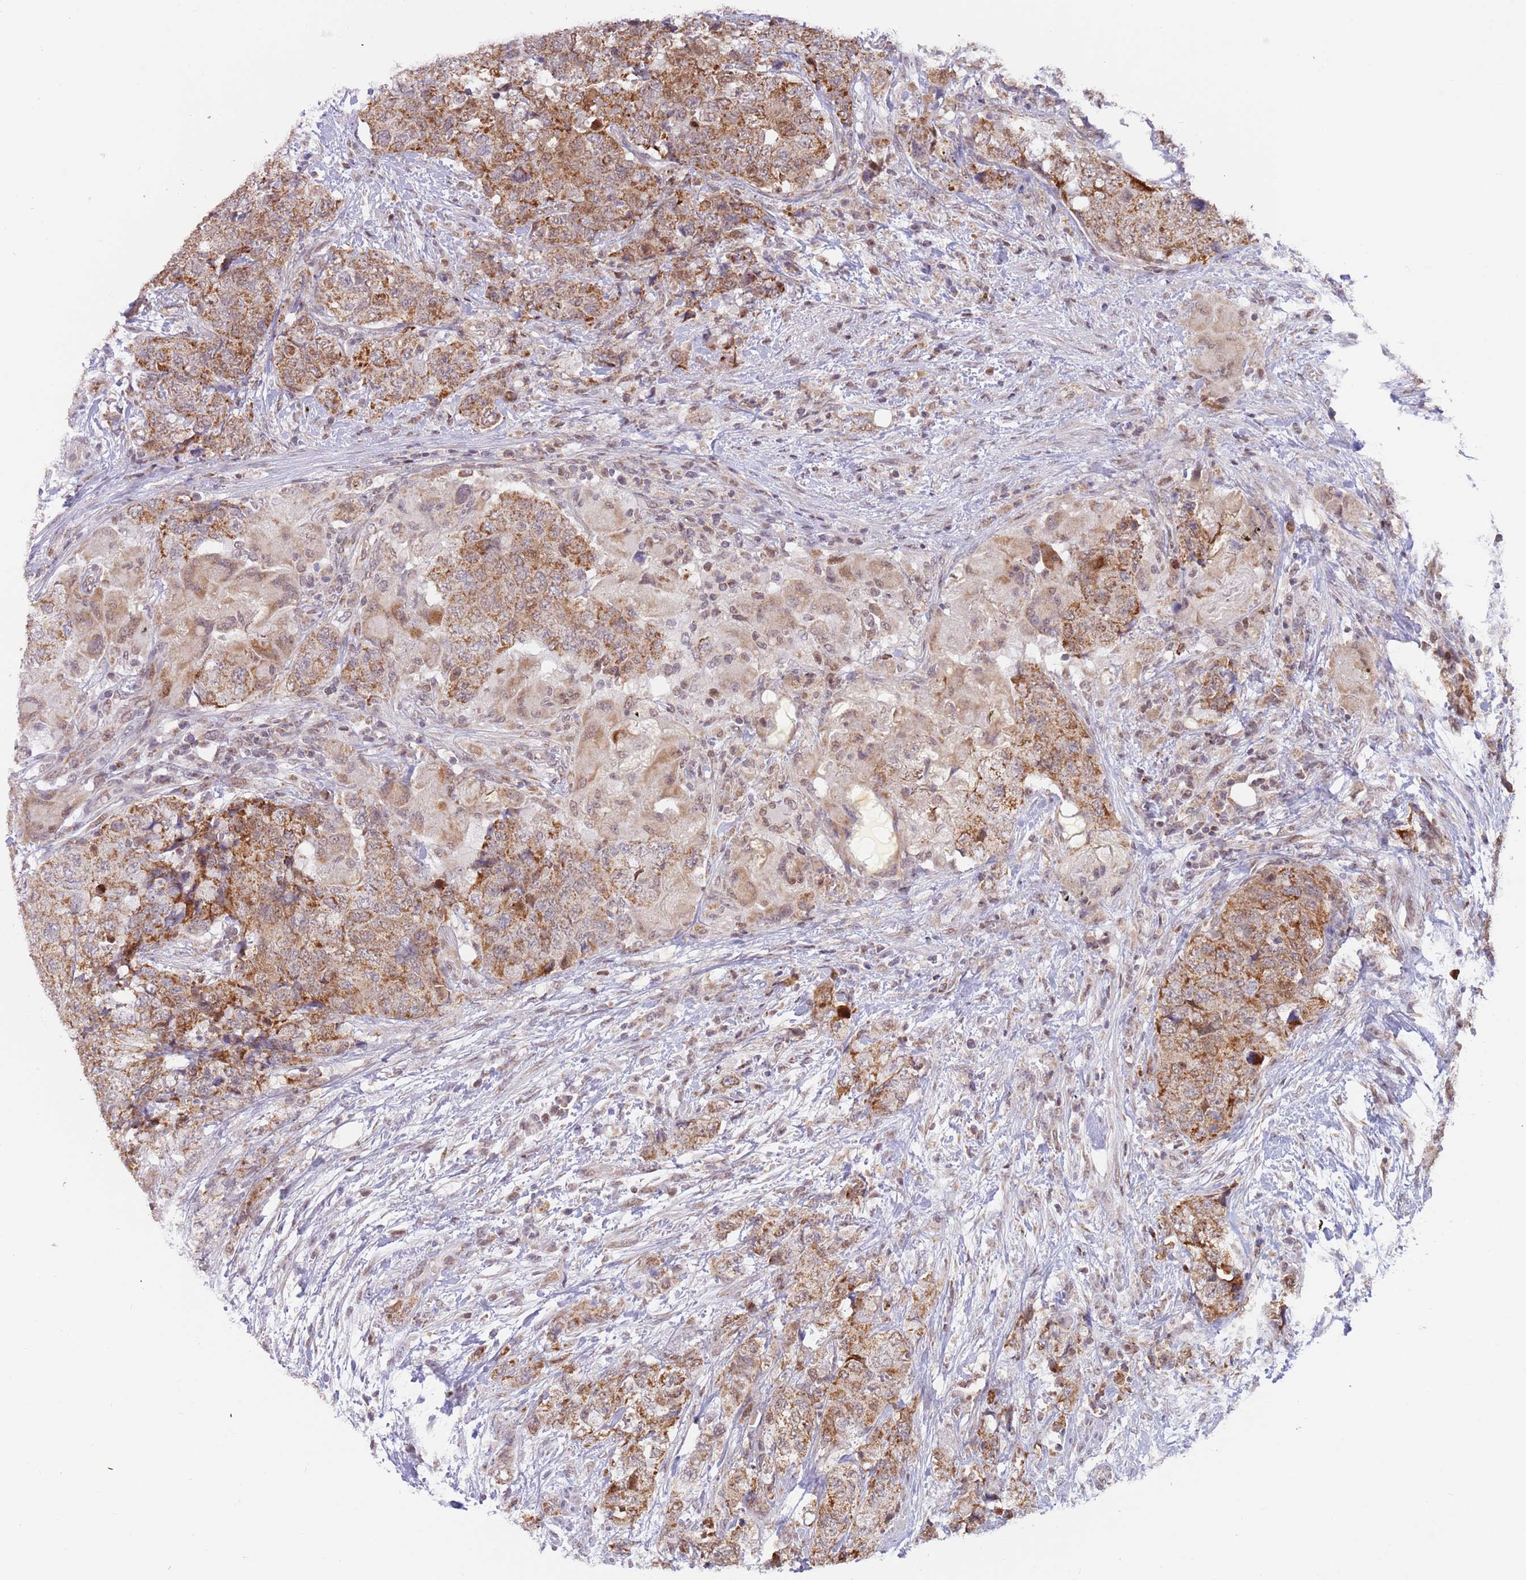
{"staining": {"intensity": "strong", "quantity": ">75%", "location": "cytoplasmic/membranous"}, "tissue": "urothelial cancer", "cell_type": "Tumor cells", "image_type": "cancer", "snomed": [{"axis": "morphology", "description": "Urothelial carcinoma, High grade"}, {"axis": "topography", "description": "Urinary bladder"}], "caption": "This is a histology image of immunohistochemistry (IHC) staining of urothelial cancer, which shows strong staining in the cytoplasmic/membranous of tumor cells.", "gene": "TIMM13", "patient": {"sex": "female", "age": 78}}